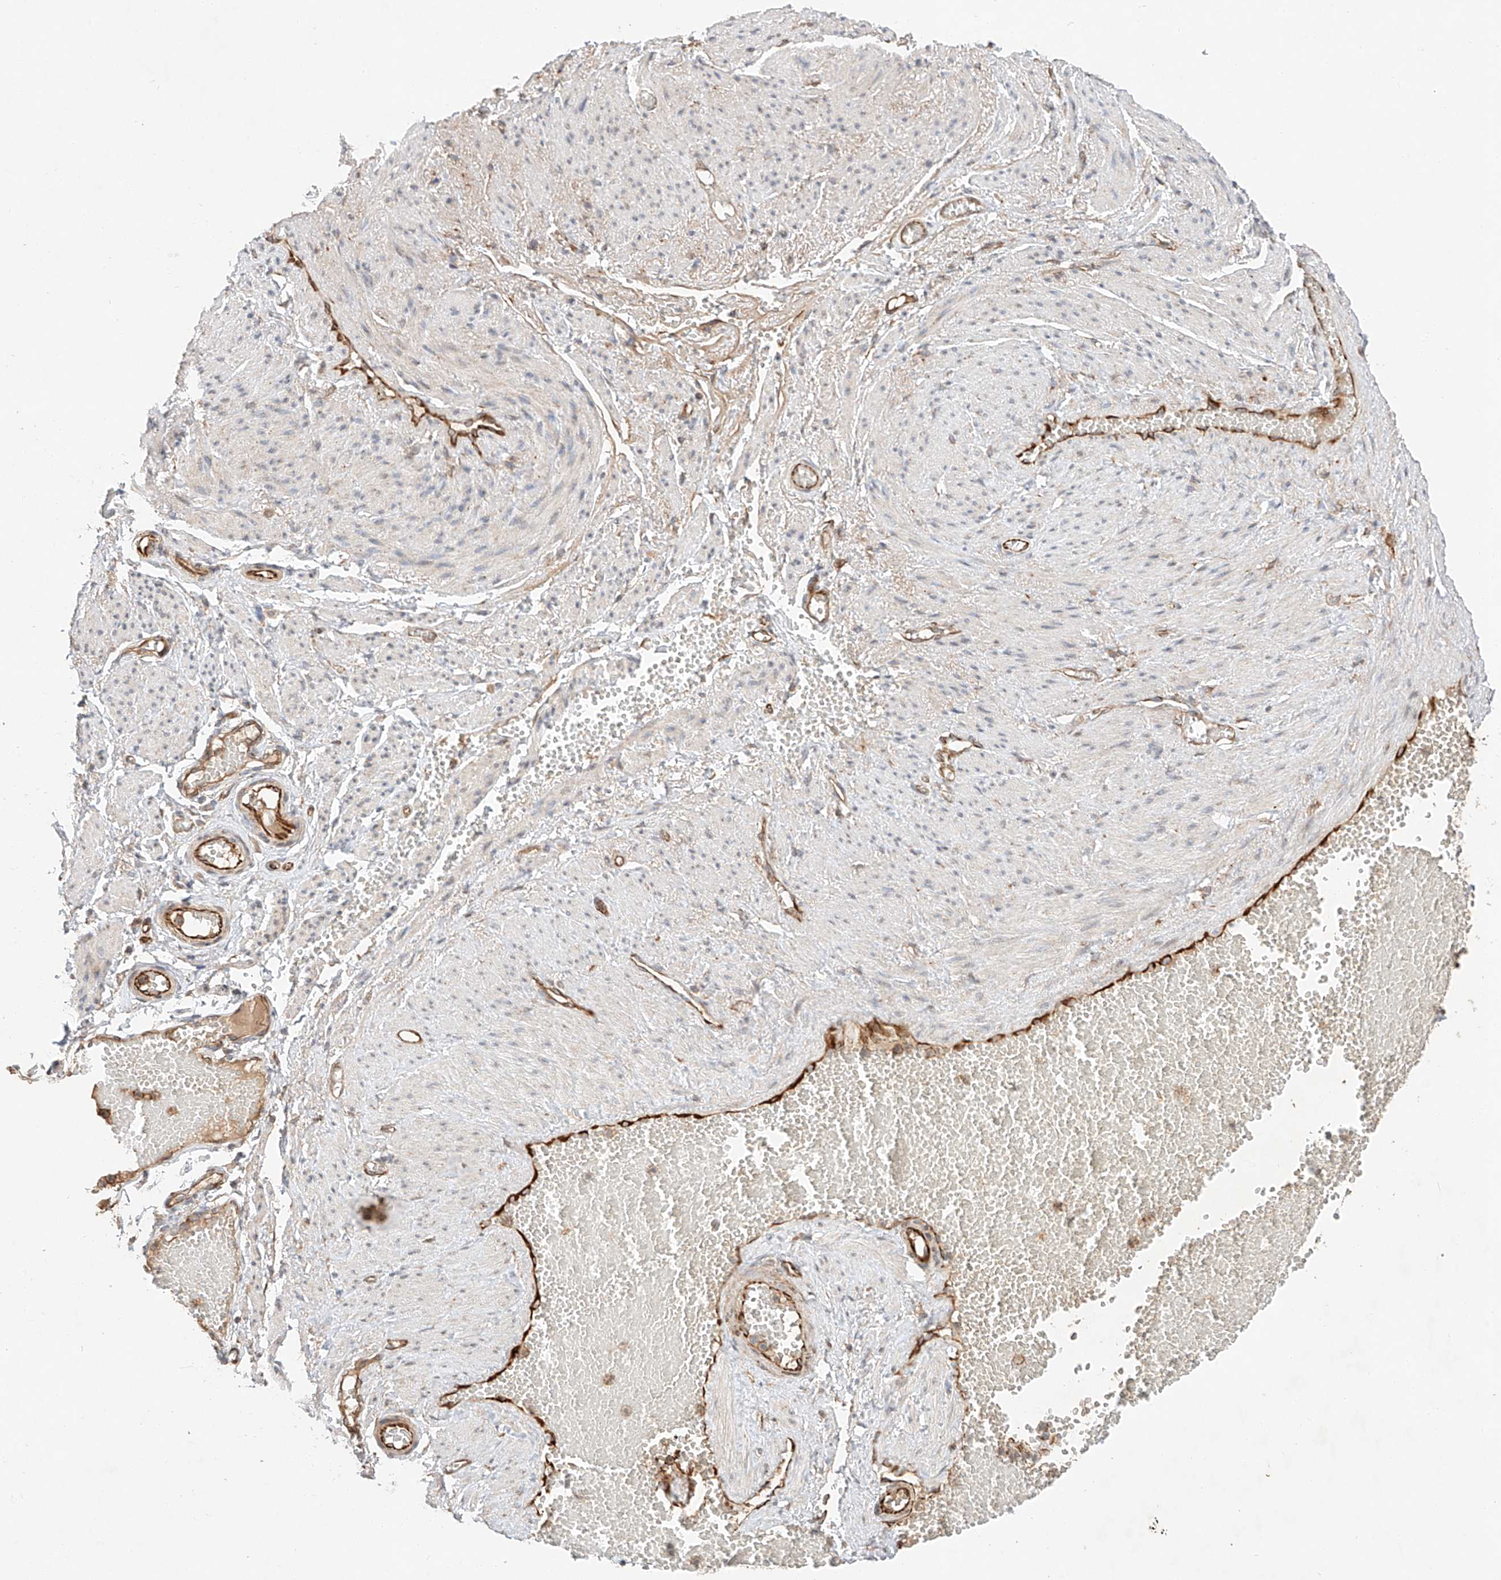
{"staining": {"intensity": "weak", "quantity": ">75%", "location": "cytoplasmic/membranous"}, "tissue": "soft tissue", "cell_type": "Fibroblasts", "image_type": "normal", "snomed": [{"axis": "morphology", "description": "Normal tissue, NOS"}, {"axis": "topography", "description": "Smooth muscle"}, {"axis": "topography", "description": "Peripheral nerve tissue"}], "caption": "A brown stain labels weak cytoplasmic/membranous staining of a protein in fibroblasts of normal human soft tissue. Using DAB (brown) and hematoxylin (blue) stains, captured at high magnification using brightfield microscopy.", "gene": "SUSD6", "patient": {"sex": "female", "age": 39}}